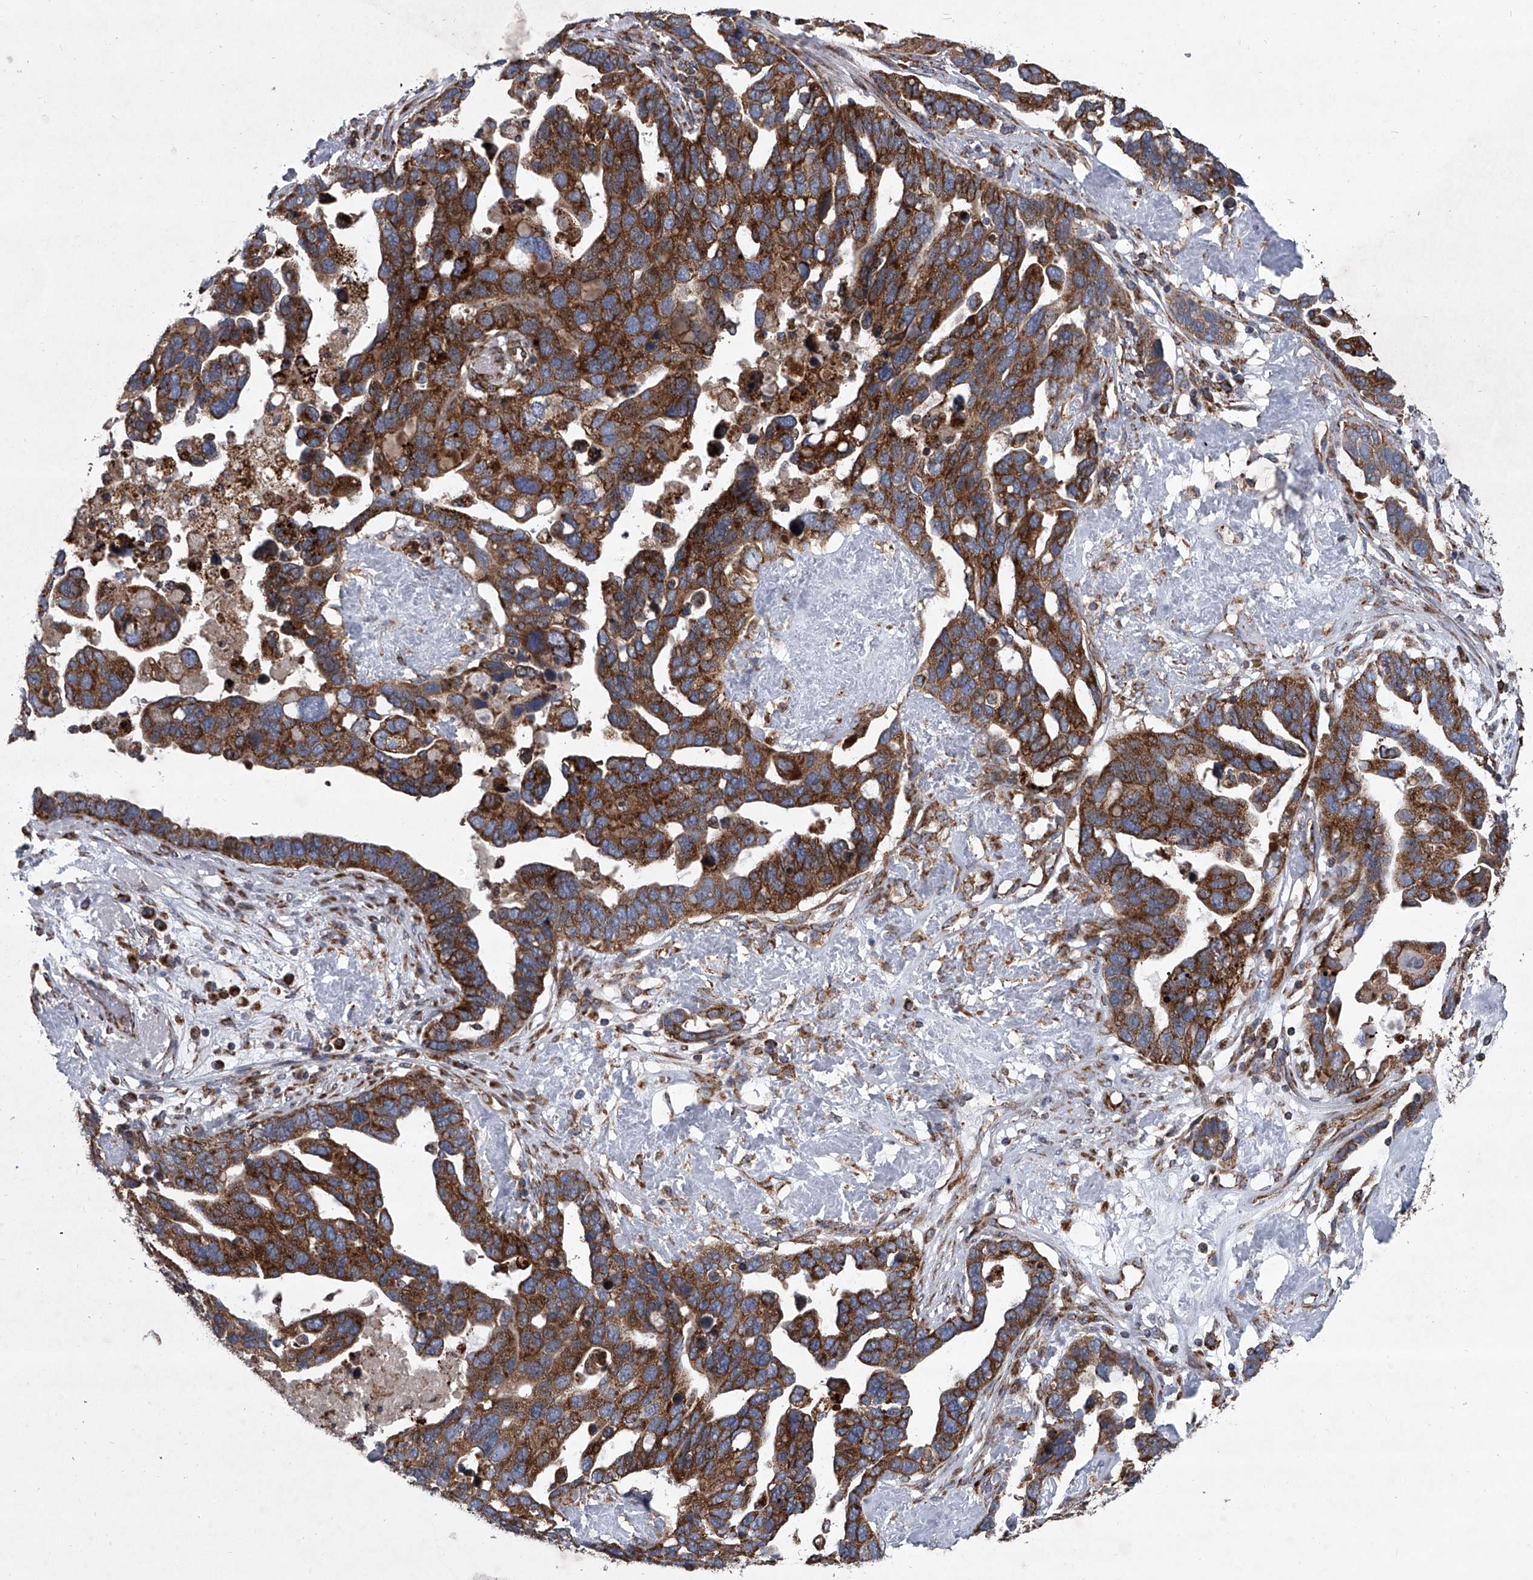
{"staining": {"intensity": "moderate", "quantity": ">75%", "location": "cytoplasmic/membranous"}, "tissue": "ovarian cancer", "cell_type": "Tumor cells", "image_type": "cancer", "snomed": [{"axis": "morphology", "description": "Cystadenocarcinoma, serous, NOS"}, {"axis": "topography", "description": "Ovary"}], "caption": "DAB (3,3'-diaminobenzidine) immunohistochemical staining of human ovarian cancer reveals moderate cytoplasmic/membranous protein expression in approximately >75% of tumor cells.", "gene": "ZC3H15", "patient": {"sex": "female", "age": 54}}